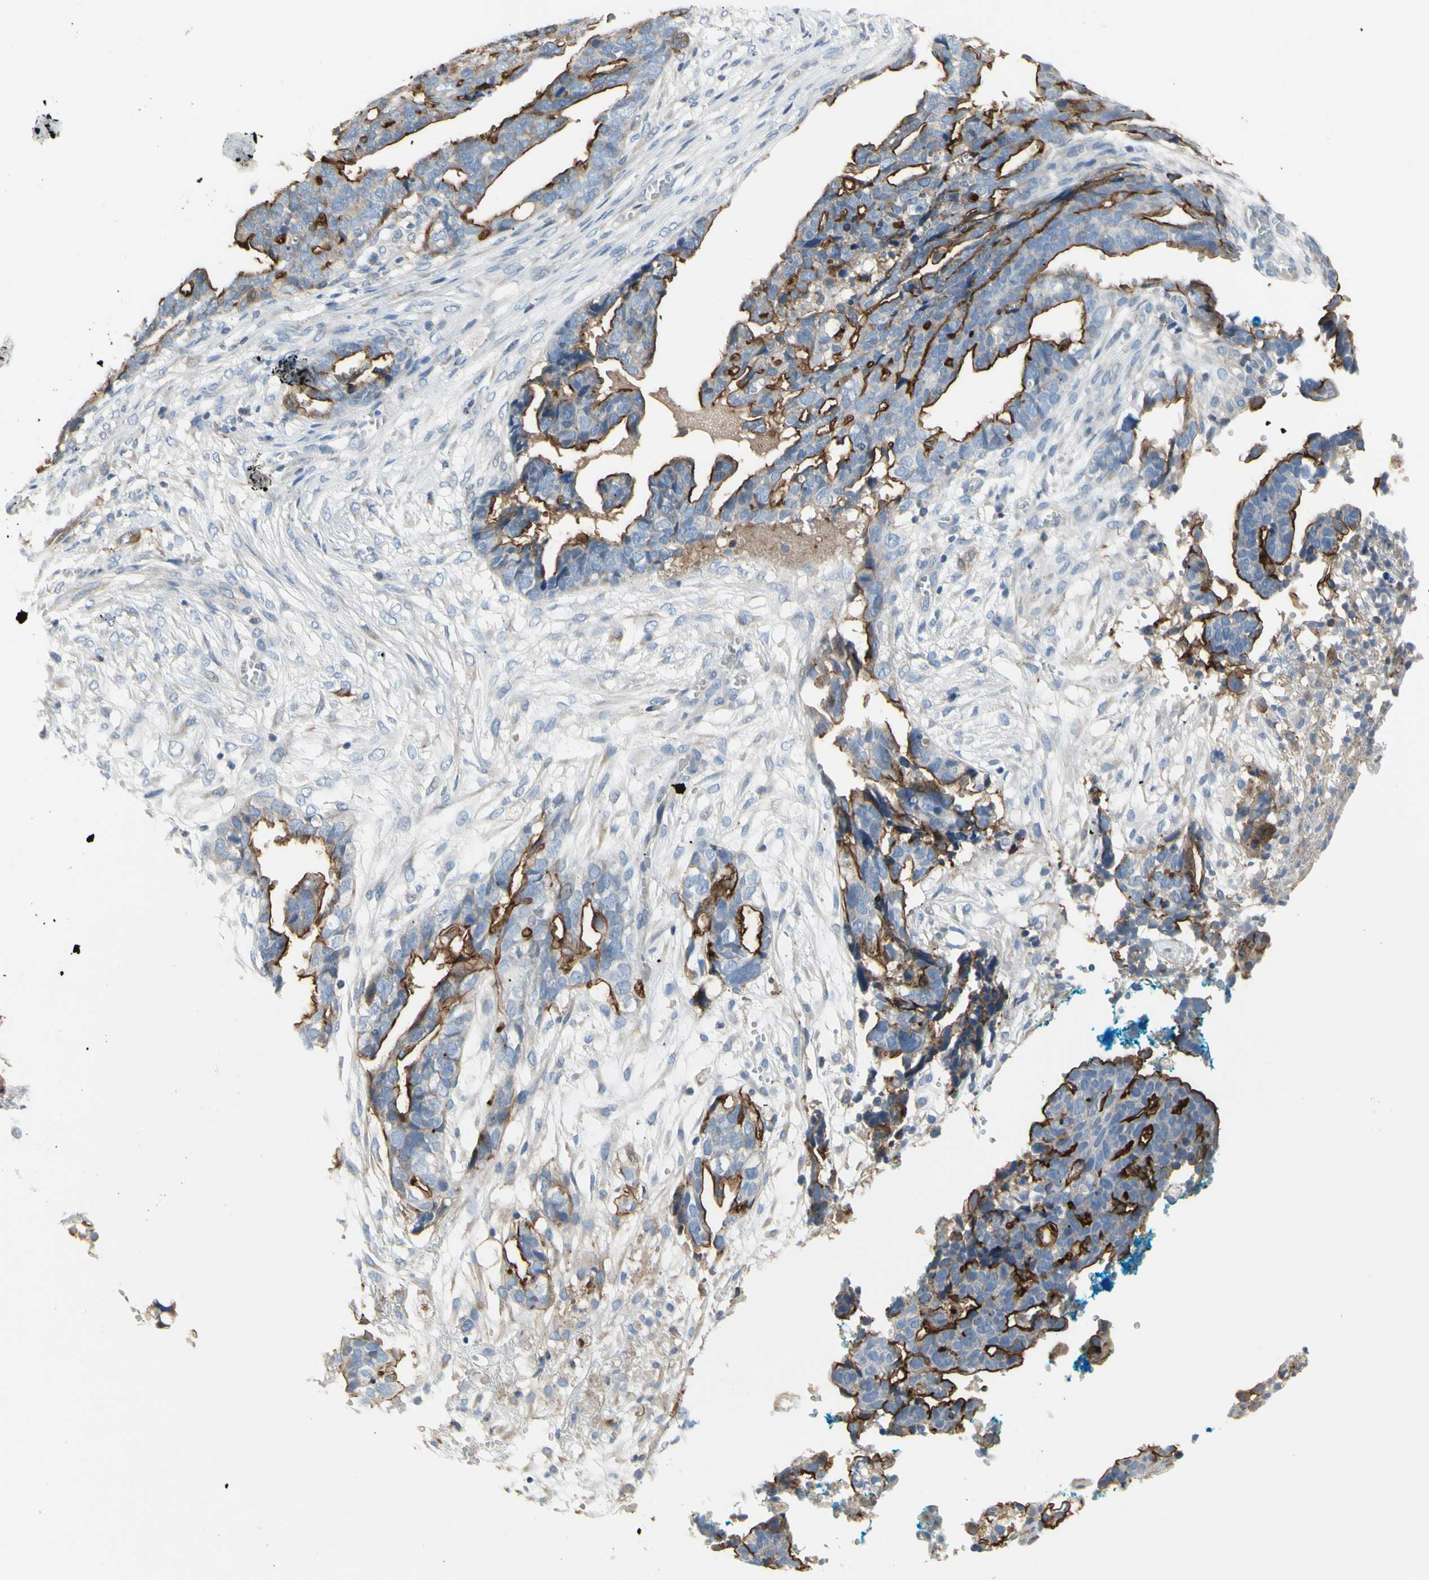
{"staining": {"intensity": "moderate", "quantity": ">75%", "location": "cytoplasmic/membranous"}, "tissue": "ovarian cancer", "cell_type": "Tumor cells", "image_type": "cancer", "snomed": [{"axis": "morphology", "description": "Normal tissue, NOS"}, {"axis": "morphology", "description": "Cystadenocarcinoma, serous, NOS"}, {"axis": "topography", "description": "Fallopian tube"}, {"axis": "topography", "description": "Ovary"}], "caption": "Ovarian cancer (serous cystadenocarcinoma) stained with a brown dye displays moderate cytoplasmic/membranous positive positivity in approximately >75% of tumor cells.", "gene": "MUC1", "patient": {"sex": "female", "age": 56}}